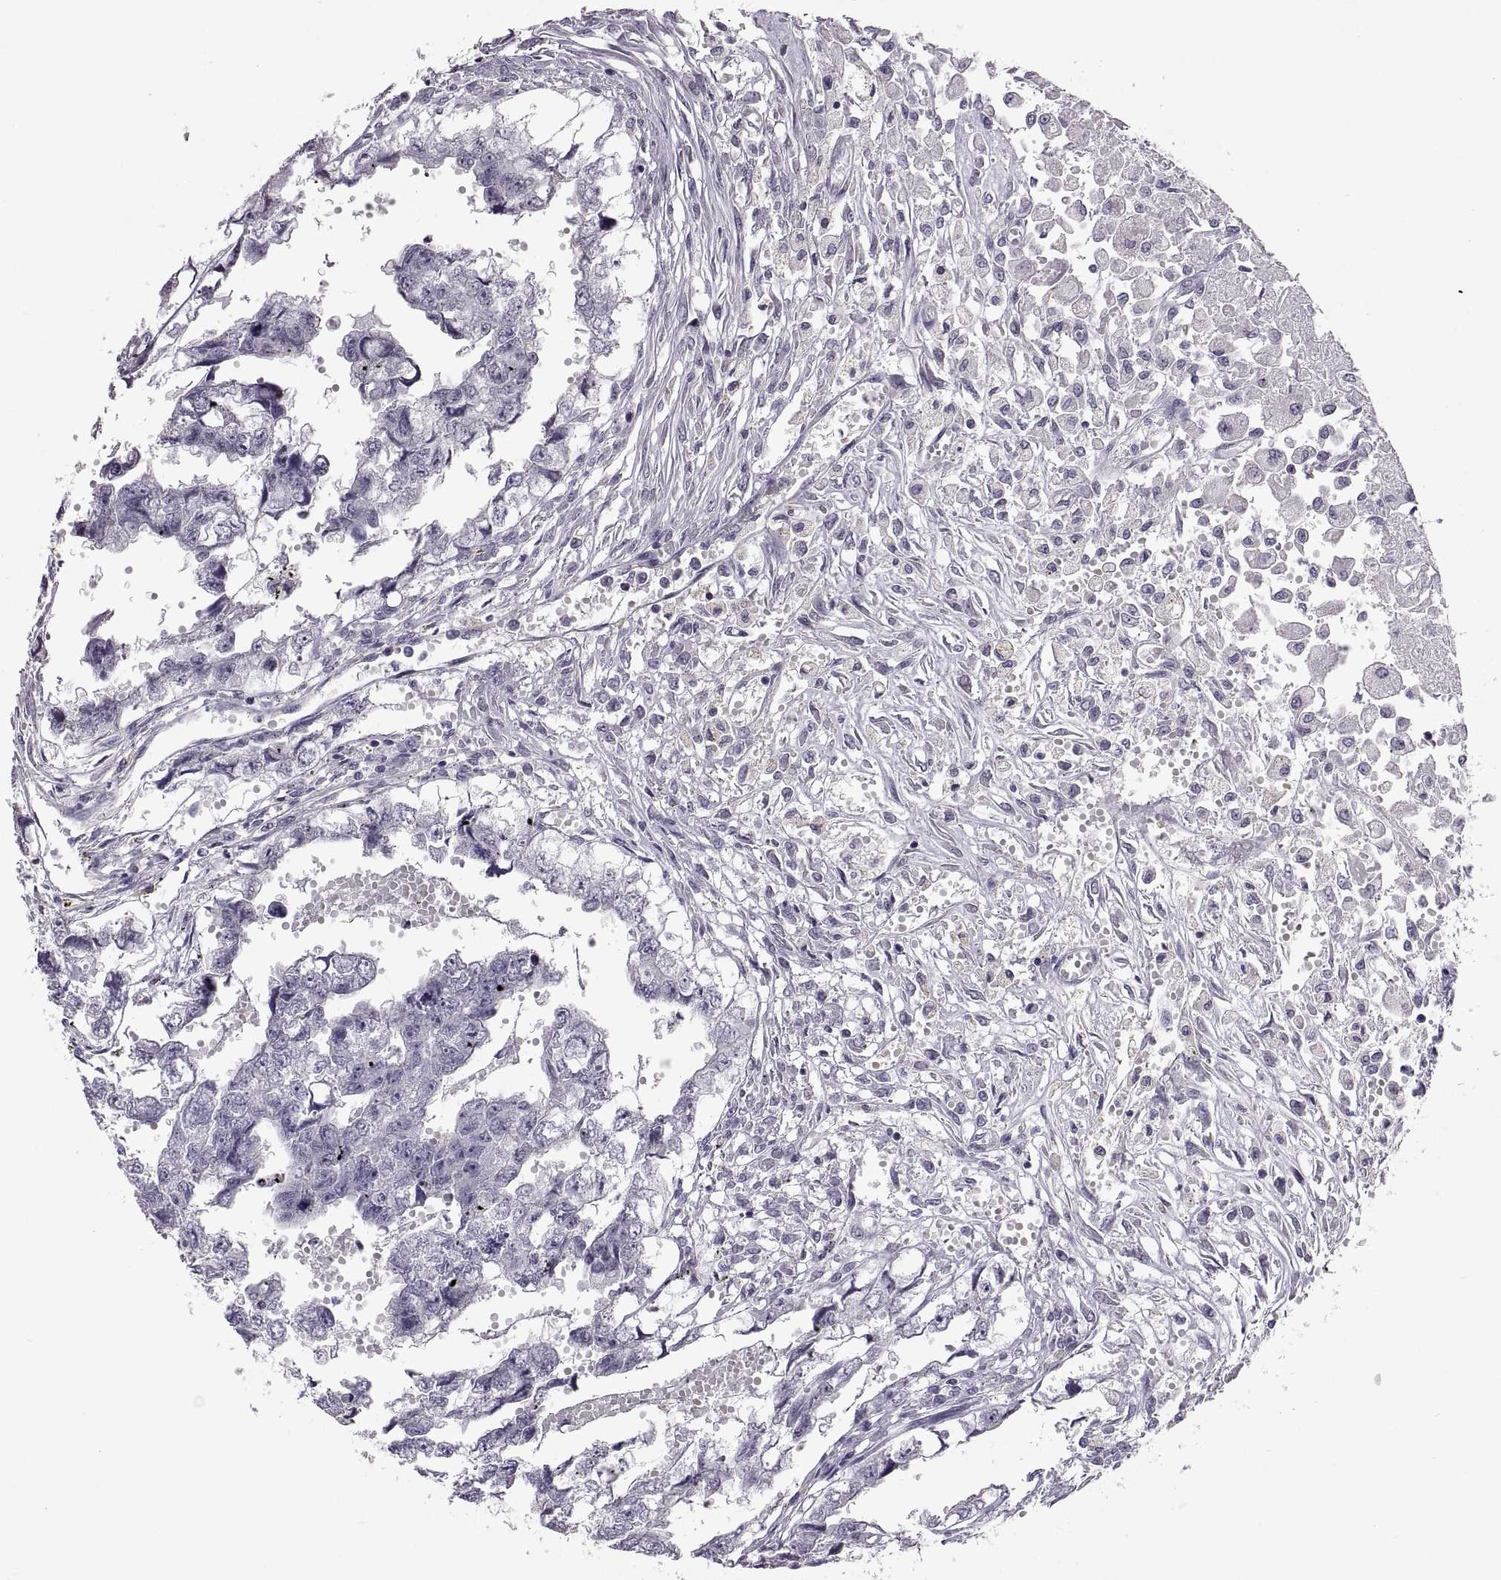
{"staining": {"intensity": "negative", "quantity": "none", "location": "none"}, "tissue": "testis cancer", "cell_type": "Tumor cells", "image_type": "cancer", "snomed": [{"axis": "morphology", "description": "Carcinoma, Embryonal, NOS"}, {"axis": "morphology", "description": "Teratoma, malignant, NOS"}, {"axis": "topography", "description": "Testis"}], "caption": "Testis teratoma (malignant) was stained to show a protein in brown. There is no significant staining in tumor cells.", "gene": "MAGEB18", "patient": {"sex": "male", "age": 44}}